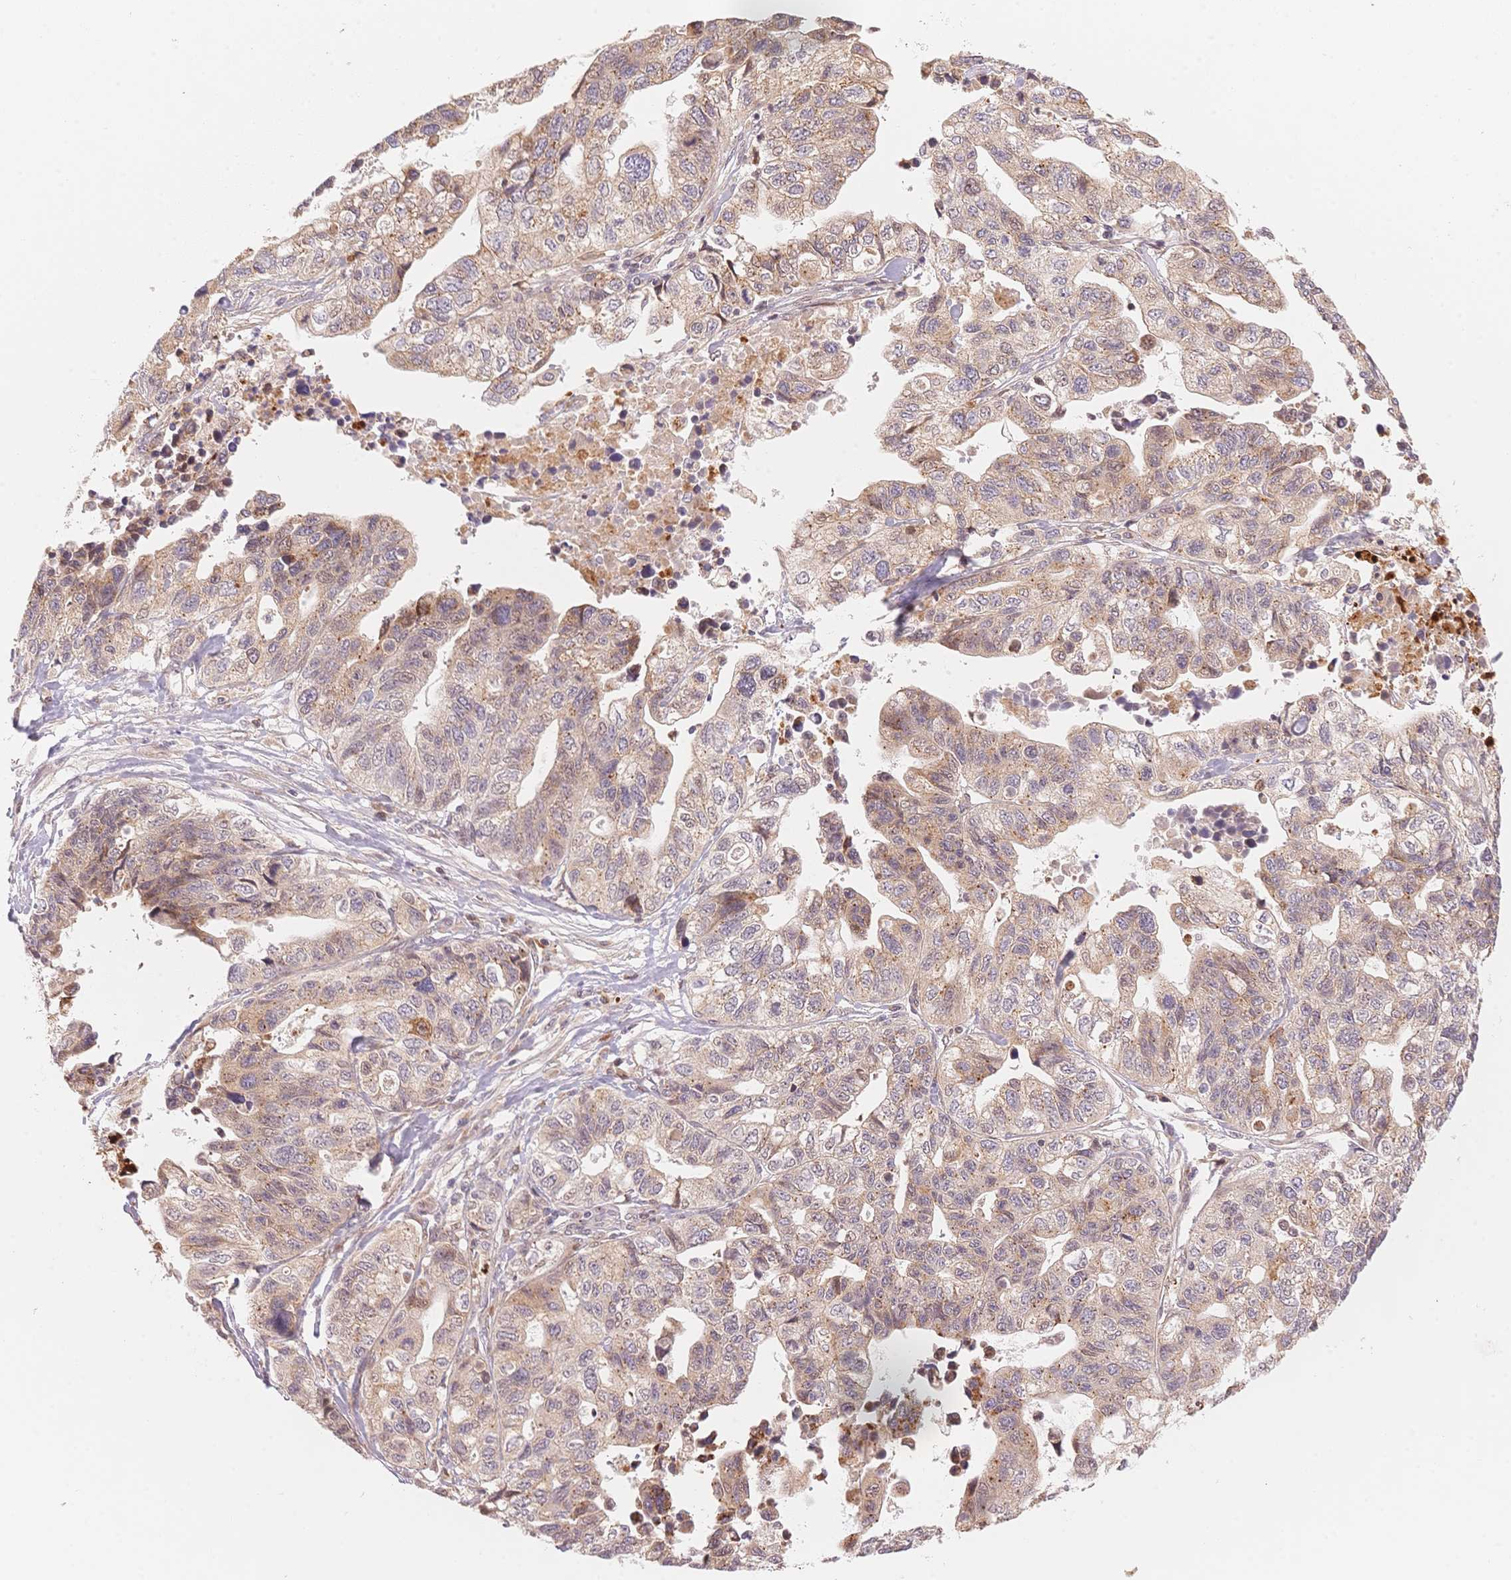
{"staining": {"intensity": "weak", "quantity": ">75%", "location": "cytoplasmic/membranous"}, "tissue": "stomach cancer", "cell_type": "Tumor cells", "image_type": "cancer", "snomed": [{"axis": "morphology", "description": "Adenocarcinoma, NOS"}, {"axis": "topography", "description": "Stomach, upper"}], "caption": "Immunohistochemistry (IHC) photomicrograph of neoplastic tissue: human stomach adenocarcinoma stained using immunohistochemistry demonstrates low levels of weak protein expression localized specifically in the cytoplasmic/membranous of tumor cells, appearing as a cytoplasmic/membranous brown color.", "gene": "STK39", "patient": {"sex": "female", "age": 67}}